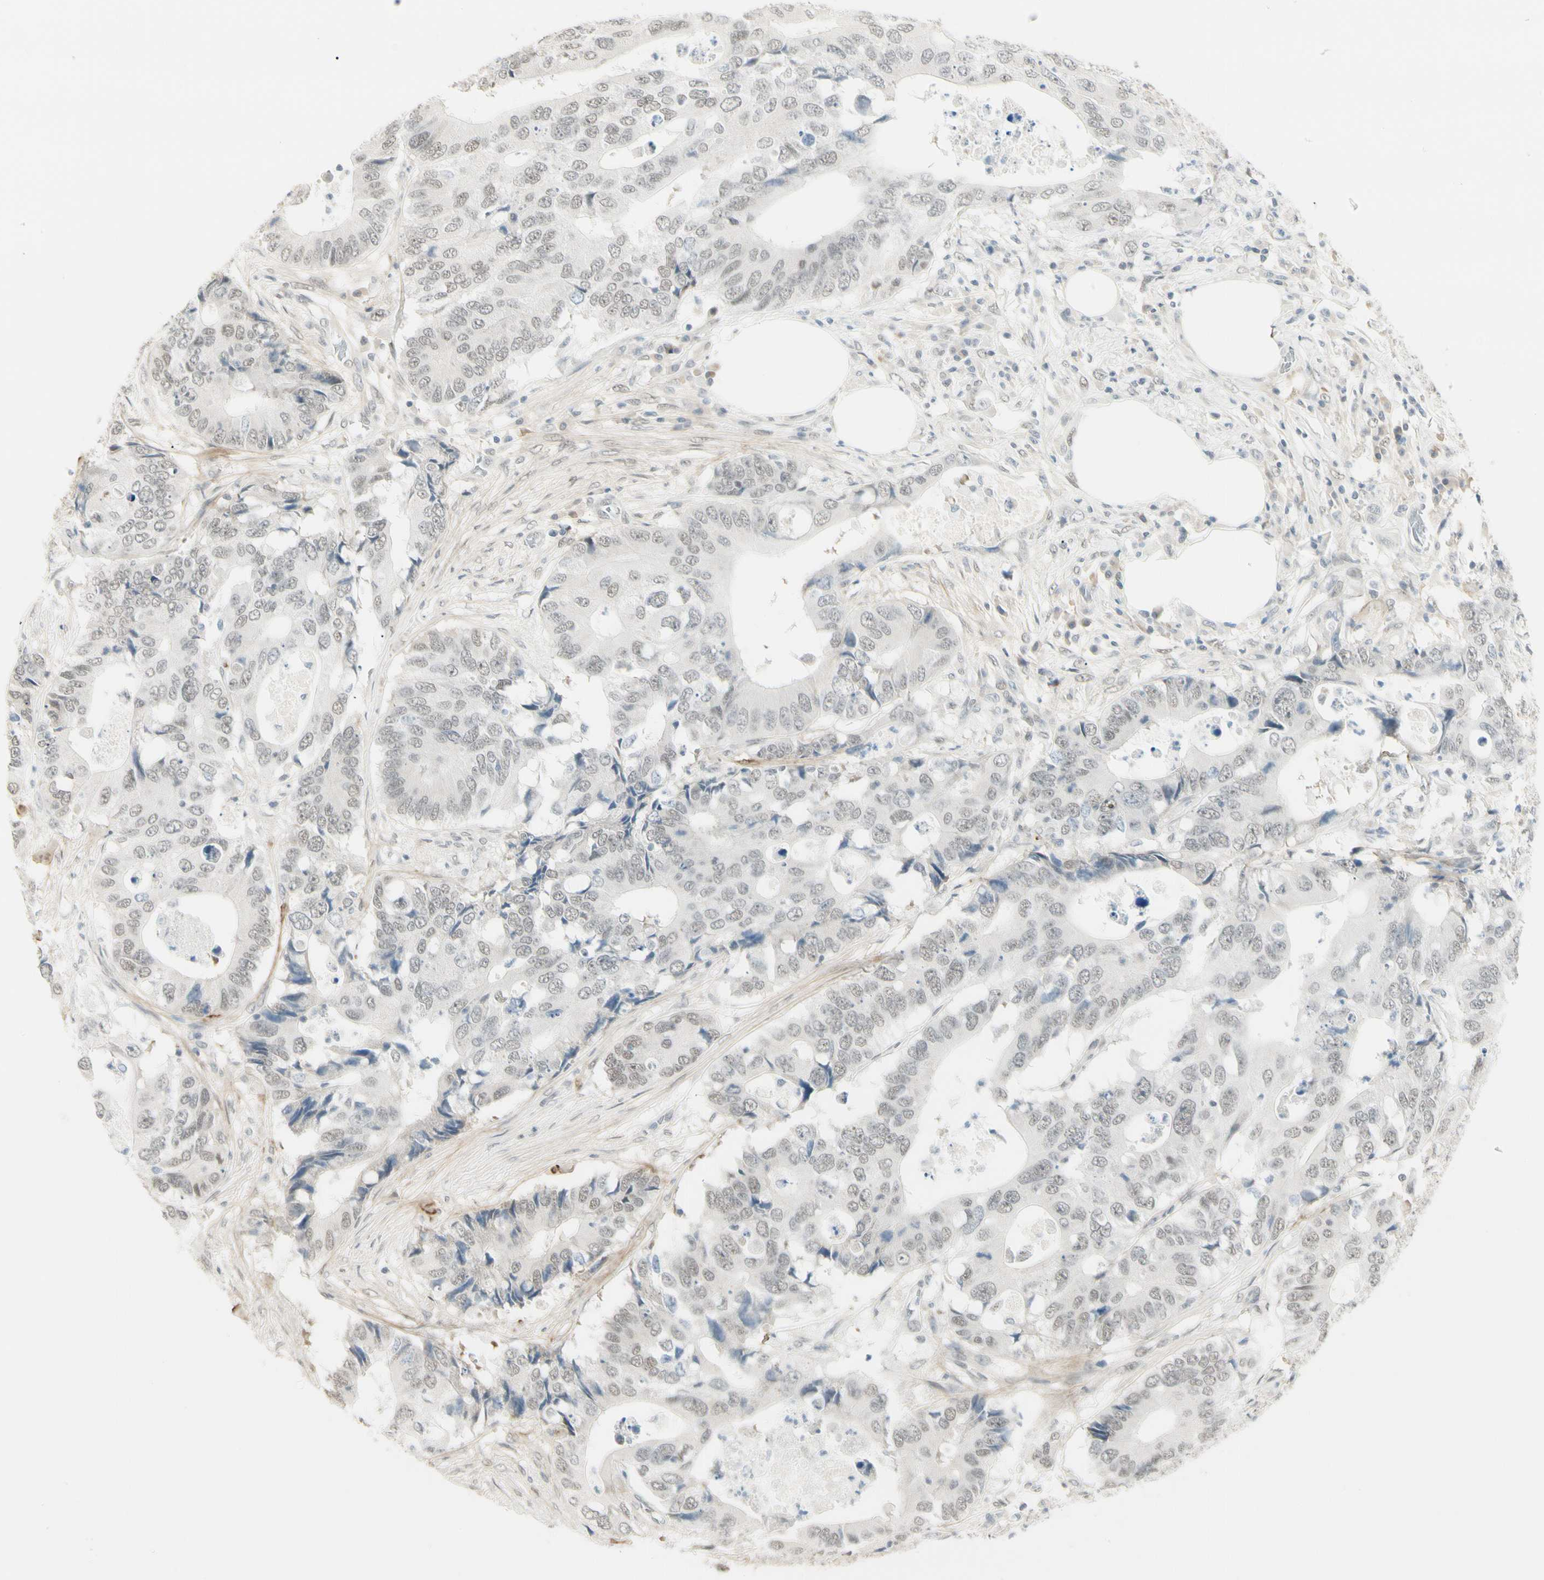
{"staining": {"intensity": "negative", "quantity": "none", "location": "none"}, "tissue": "colorectal cancer", "cell_type": "Tumor cells", "image_type": "cancer", "snomed": [{"axis": "morphology", "description": "Adenocarcinoma, NOS"}, {"axis": "topography", "description": "Colon"}], "caption": "Tumor cells show no significant protein positivity in adenocarcinoma (colorectal). (Immunohistochemistry (ihc), brightfield microscopy, high magnification).", "gene": "ASPN", "patient": {"sex": "male", "age": 71}}